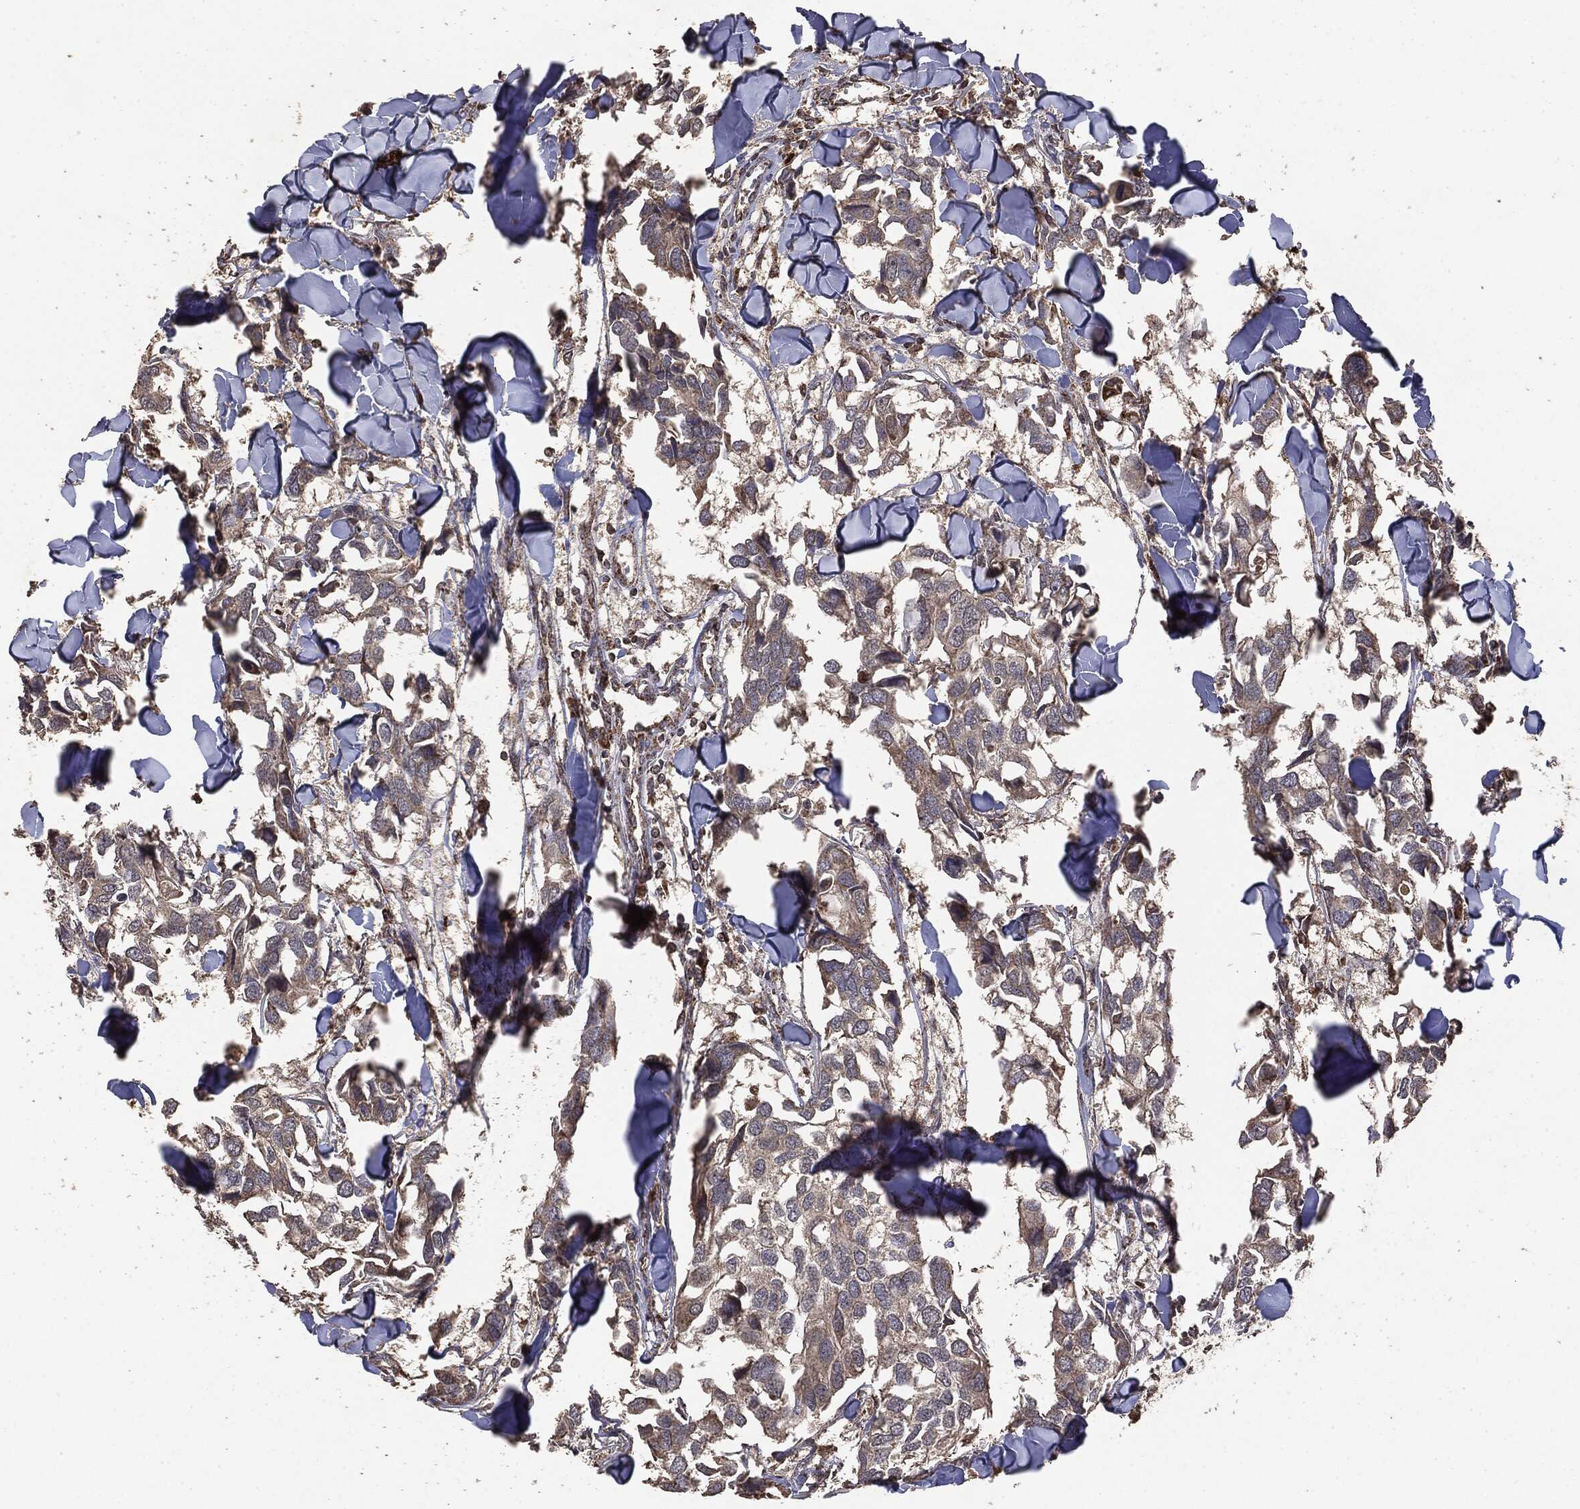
{"staining": {"intensity": "weak", "quantity": "25%-75%", "location": "cytoplasmic/membranous"}, "tissue": "breast cancer", "cell_type": "Tumor cells", "image_type": "cancer", "snomed": [{"axis": "morphology", "description": "Duct carcinoma"}, {"axis": "topography", "description": "Breast"}], "caption": "Brown immunohistochemical staining in human intraductal carcinoma (breast) exhibits weak cytoplasmic/membranous staining in about 25%-75% of tumor cells.", "gene": "MTOR", "patient": {"sex": "female", "age": 83}}